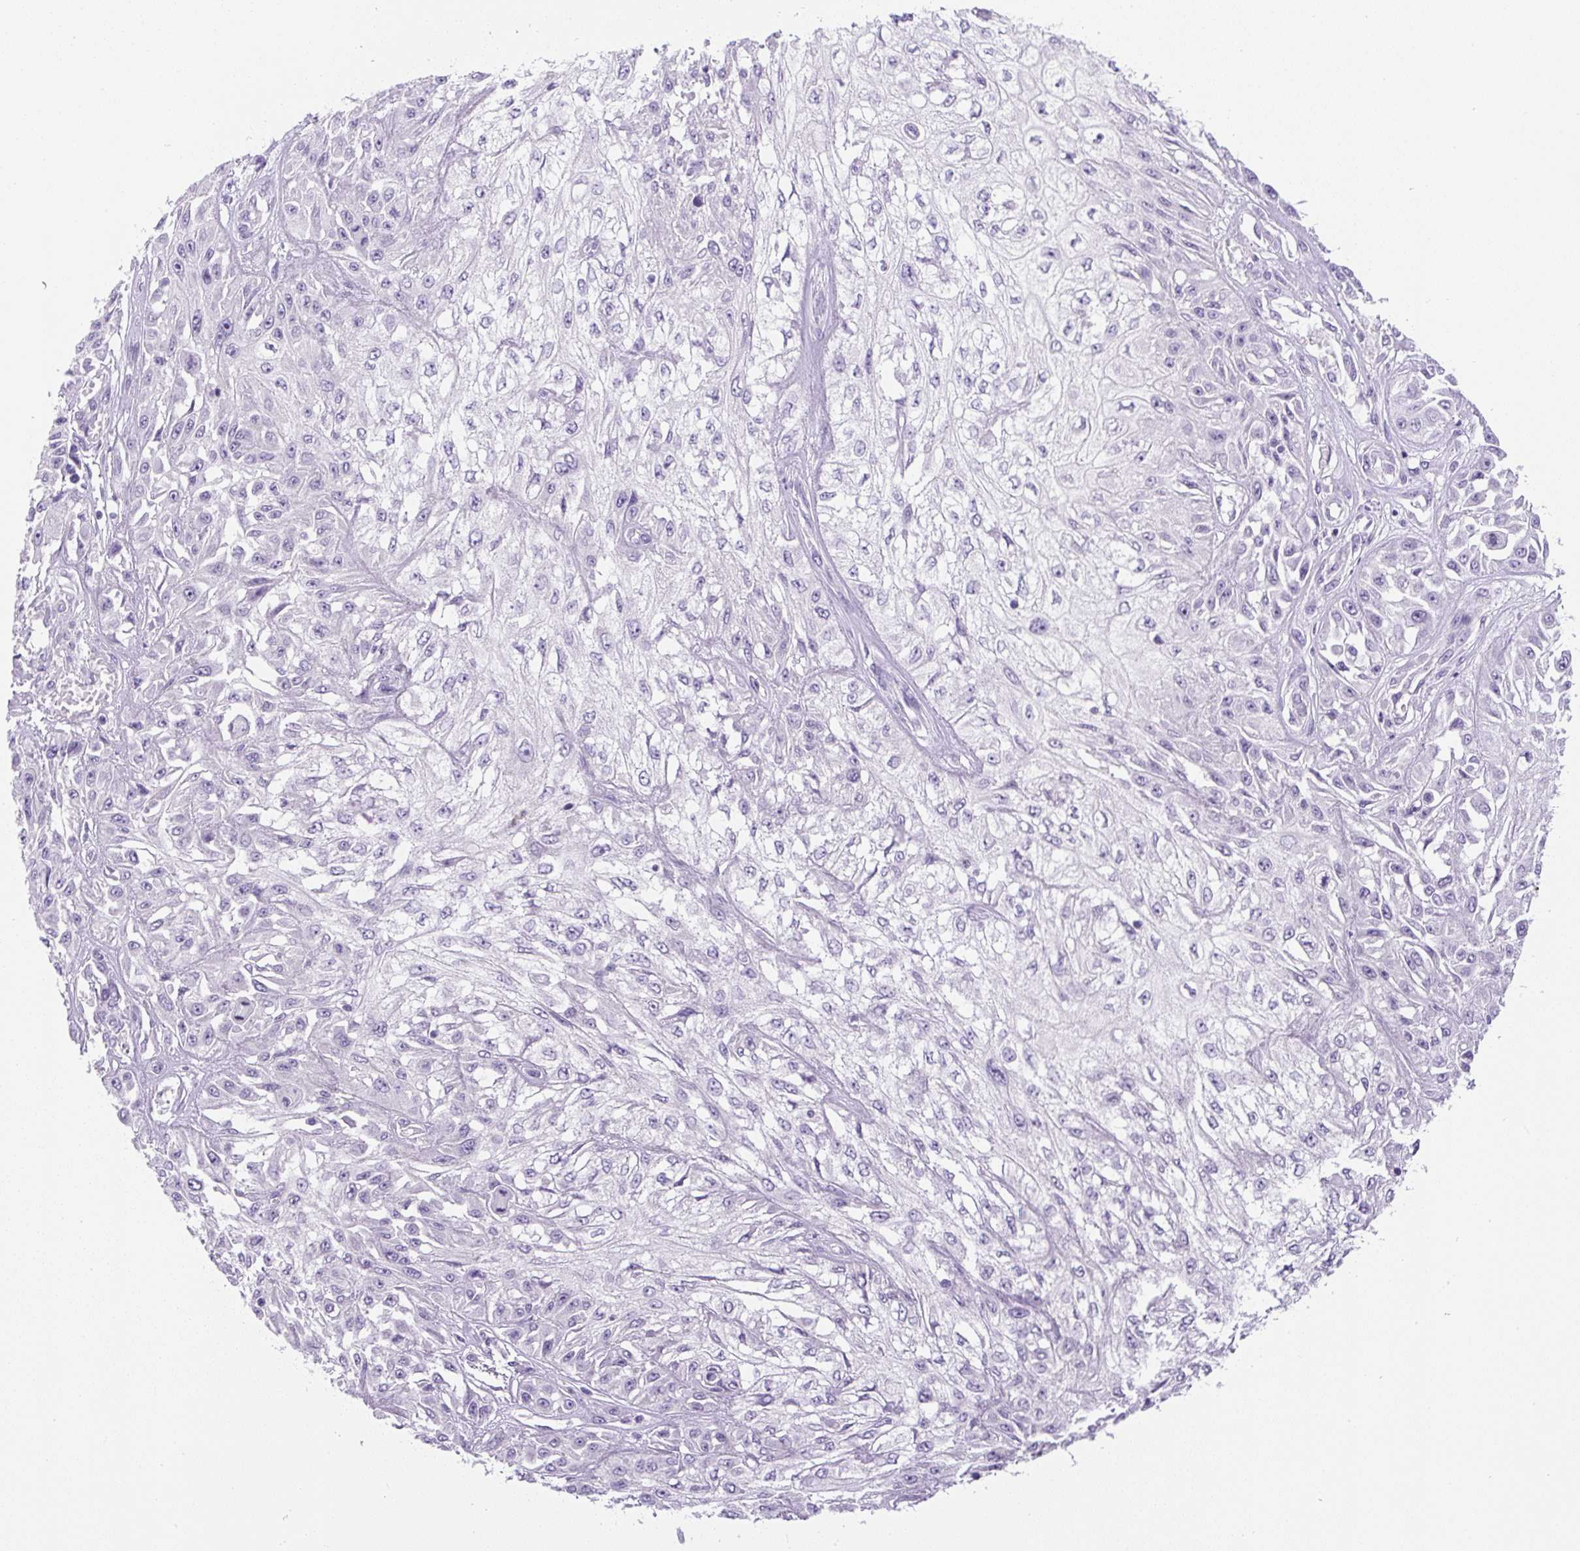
{"staining": {"intensity": "negative", "quantity": "none", "location": "none"}, "tissue": "skin cancer", "cell_type": "Tumor cells", "image_type": "cancer", "snomed": [{"axis": "morphology", "description": "Squamous cell carcinoma, NOS"}, {"axis": "morphology", "description": "Squamous cell carcinoma, metastatic, NOS"}, {"axis": "topography", "description": "Skin"}, {"axis": "topography", "description": "Lymph node"}], "caption": "The immunohistochemistry photomicrograph has no significant positivity in tumor cells of skin squamous cell carcinoma tissue.", "gene": "UBL3", "patient": {"sex": "male", "age": 75}}